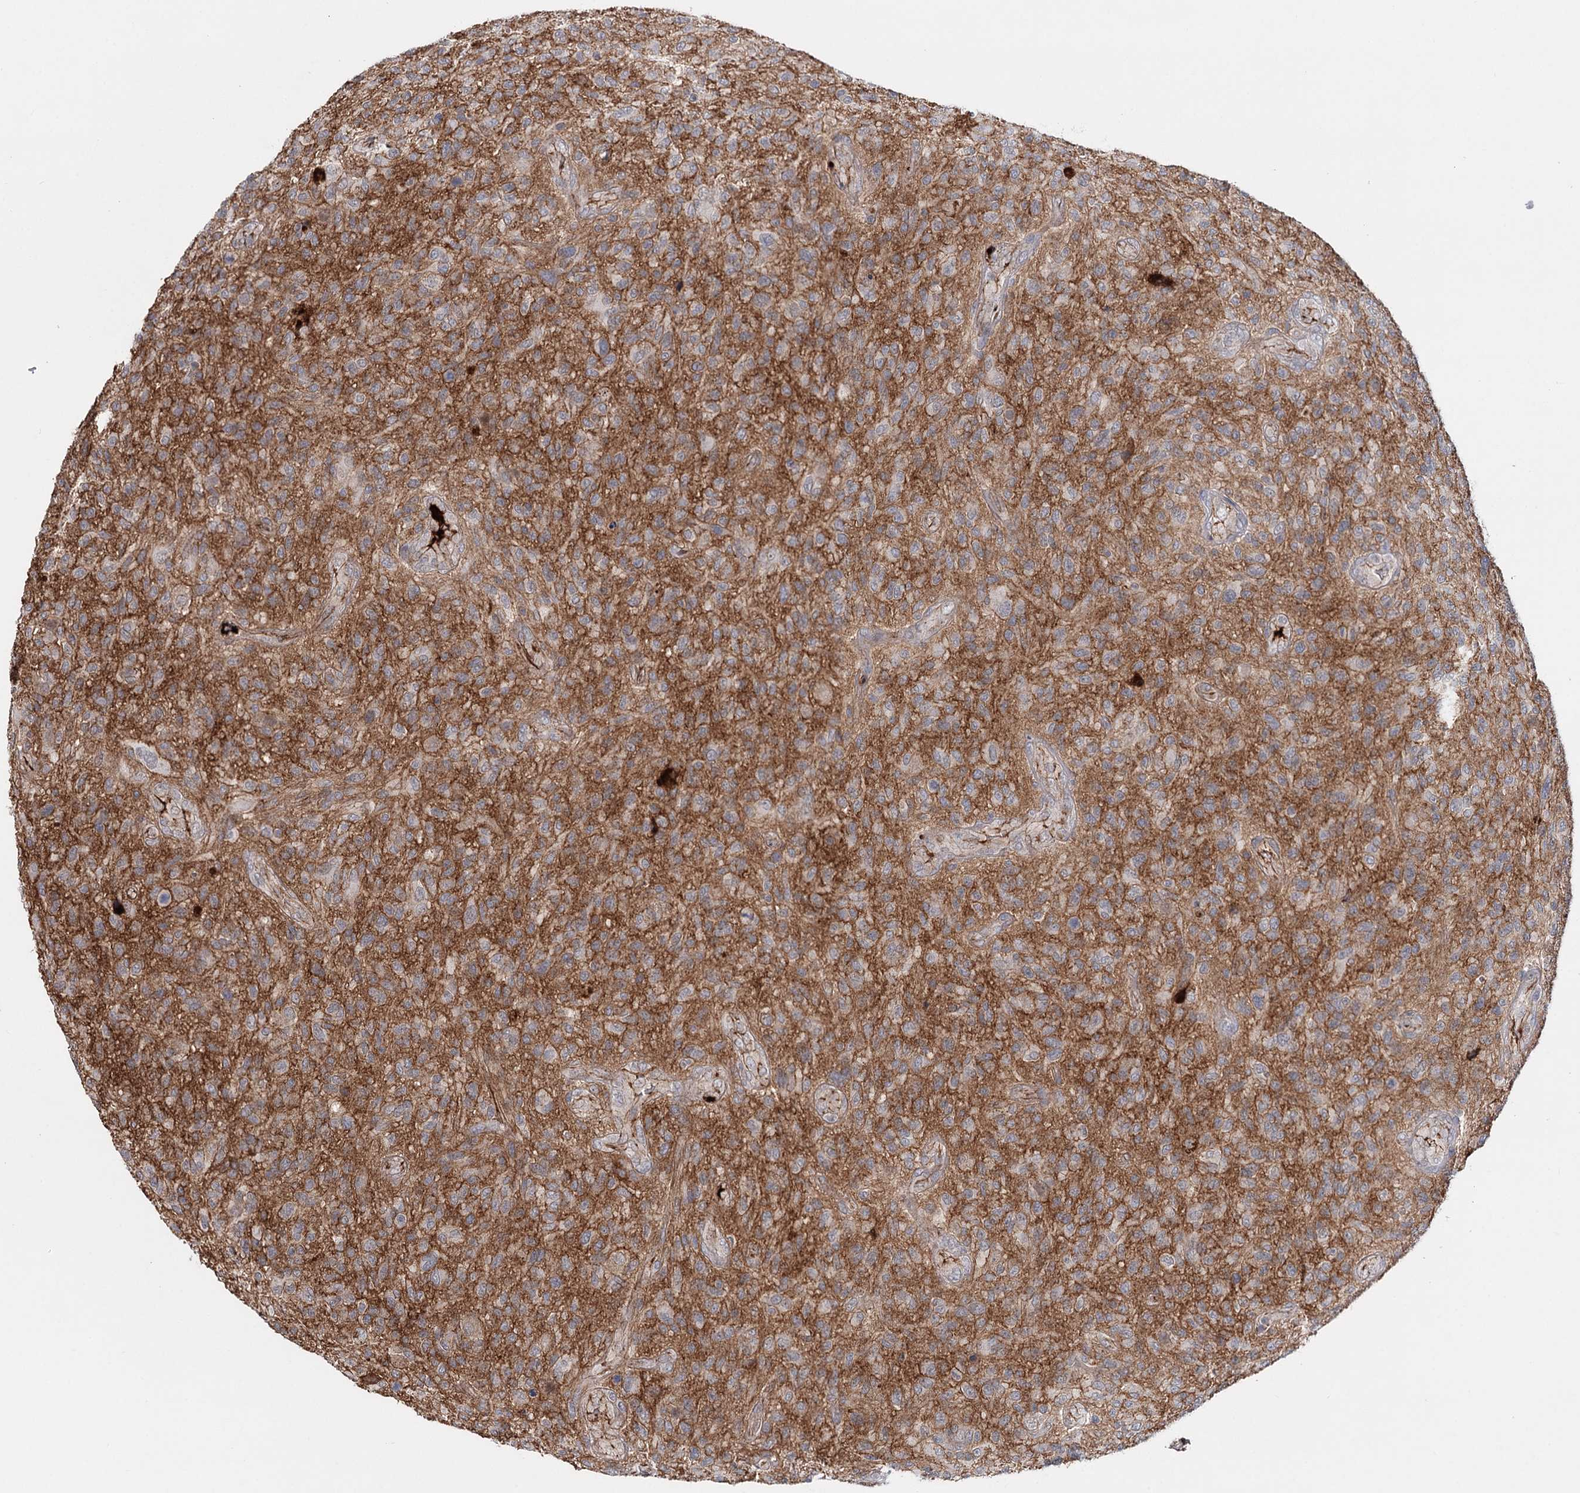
{"staining": {"intensity": "negative", "quantity": "none", "location": "none"}, "tissue": "glioma", "cell_type": "Tumor cells", "image_type": "cancer", "snomed": [{"axis": "morphology", "description": "Glioma, malignant, High grade"}, {"axis": "topography", "description": "Brain"}], "caption": "High magnification brightfield microscopy of glioma stained with DAB (3,3'-diaminobenzidine) (brown) and counterstained with hematoxylin (blue): tumor cells show no significant staining.", "gene": "PKP4", "patient": {"sex": "male", "age": 47}}